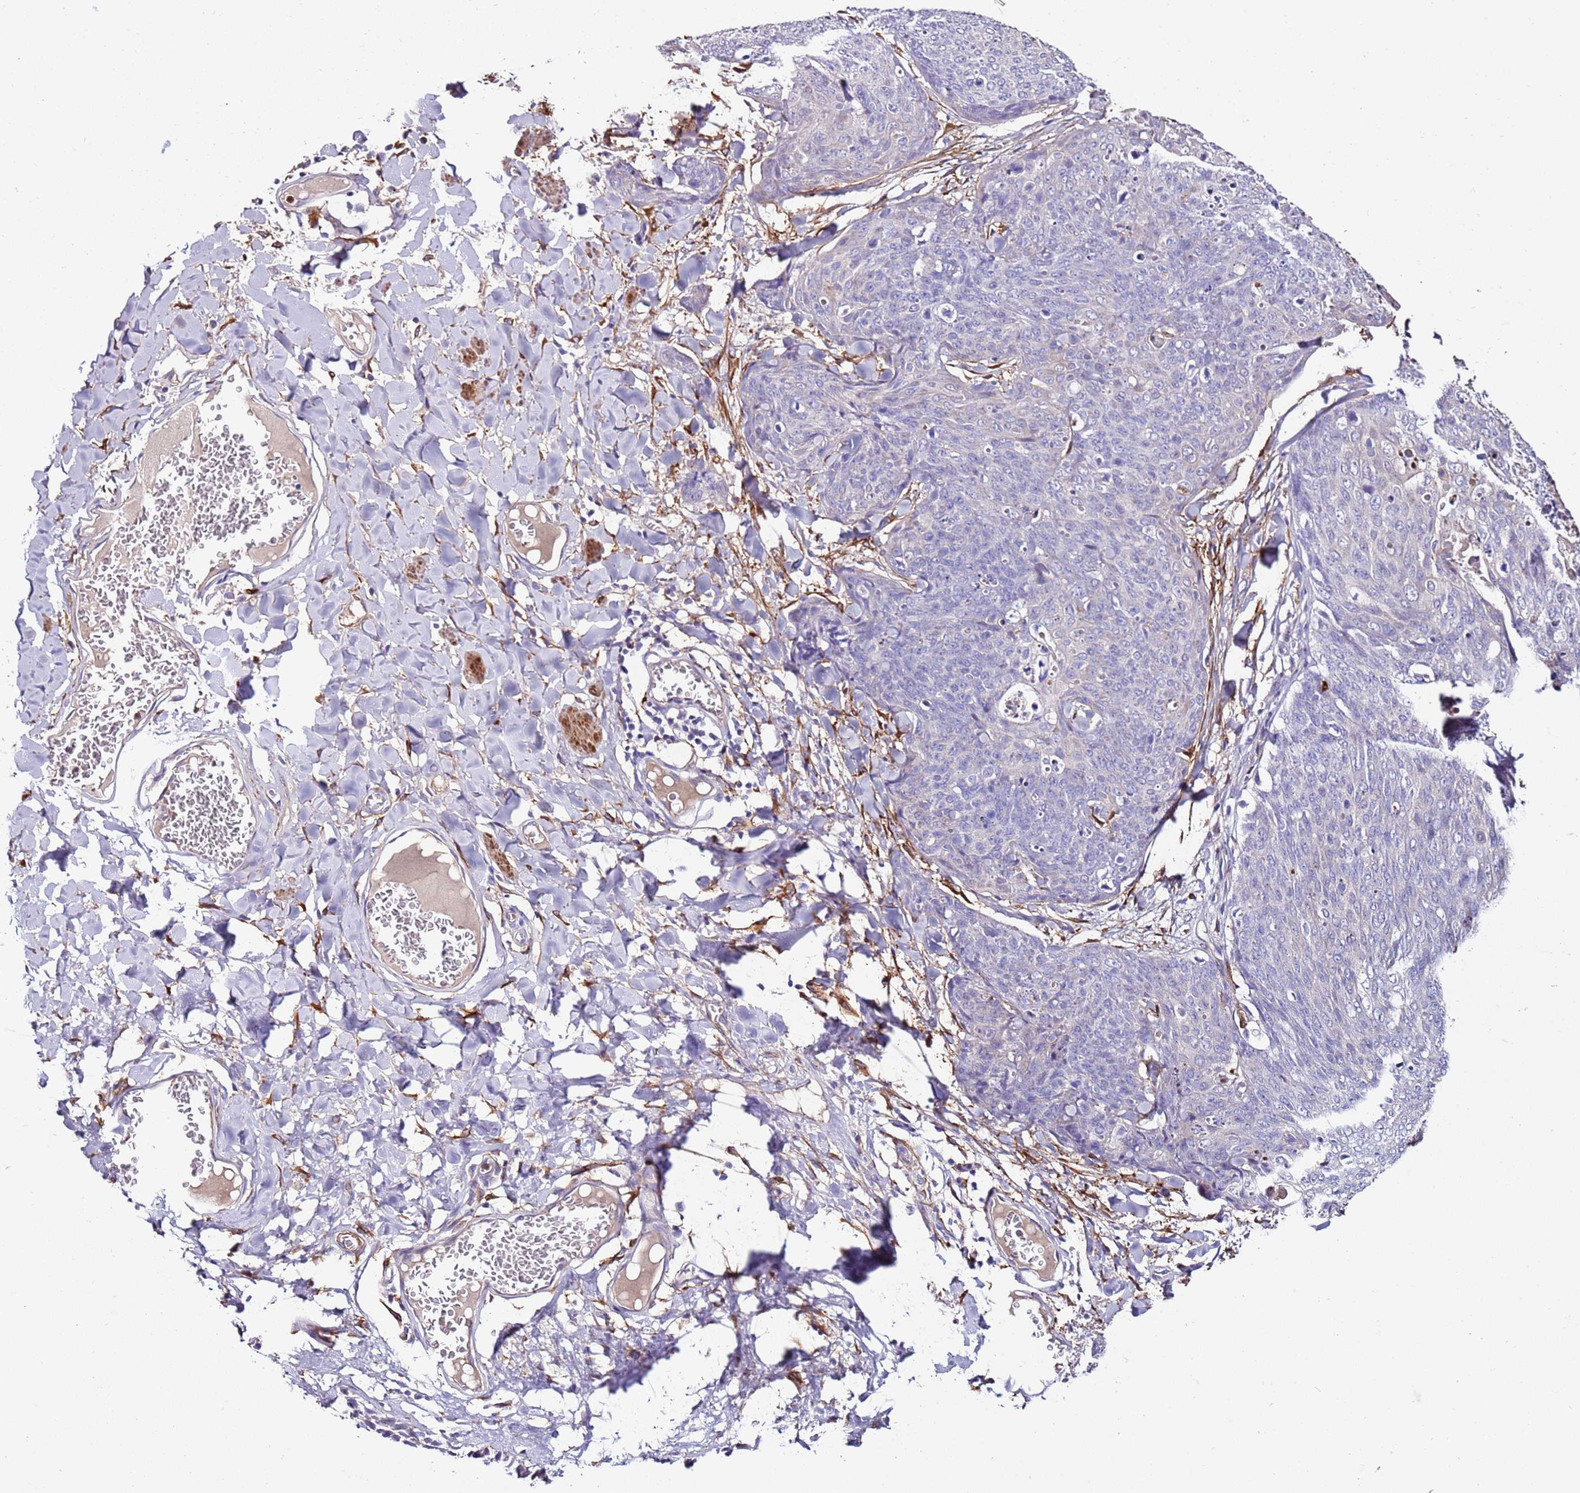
{"staining": {"intensity": "negative", "quantity": "none", "location": "none"}, "tissue": "skin cancer", "cell_type": "Tumor cells", "image_type": "cancer", "snomed": [{"axis": "morphology", "description": "Squamous cell carcinoma, NOS"}, {"axis": "topography", "description": "Skin"}, {"axis": "topography", "description": "Vulva"}], "caption": "The IHC micrograph has no significant expression in tumor cells of skin squamous cell carcinoma tissue.", "gene": "FAM174C", "patient": {"sex": "female", "age": 85}}